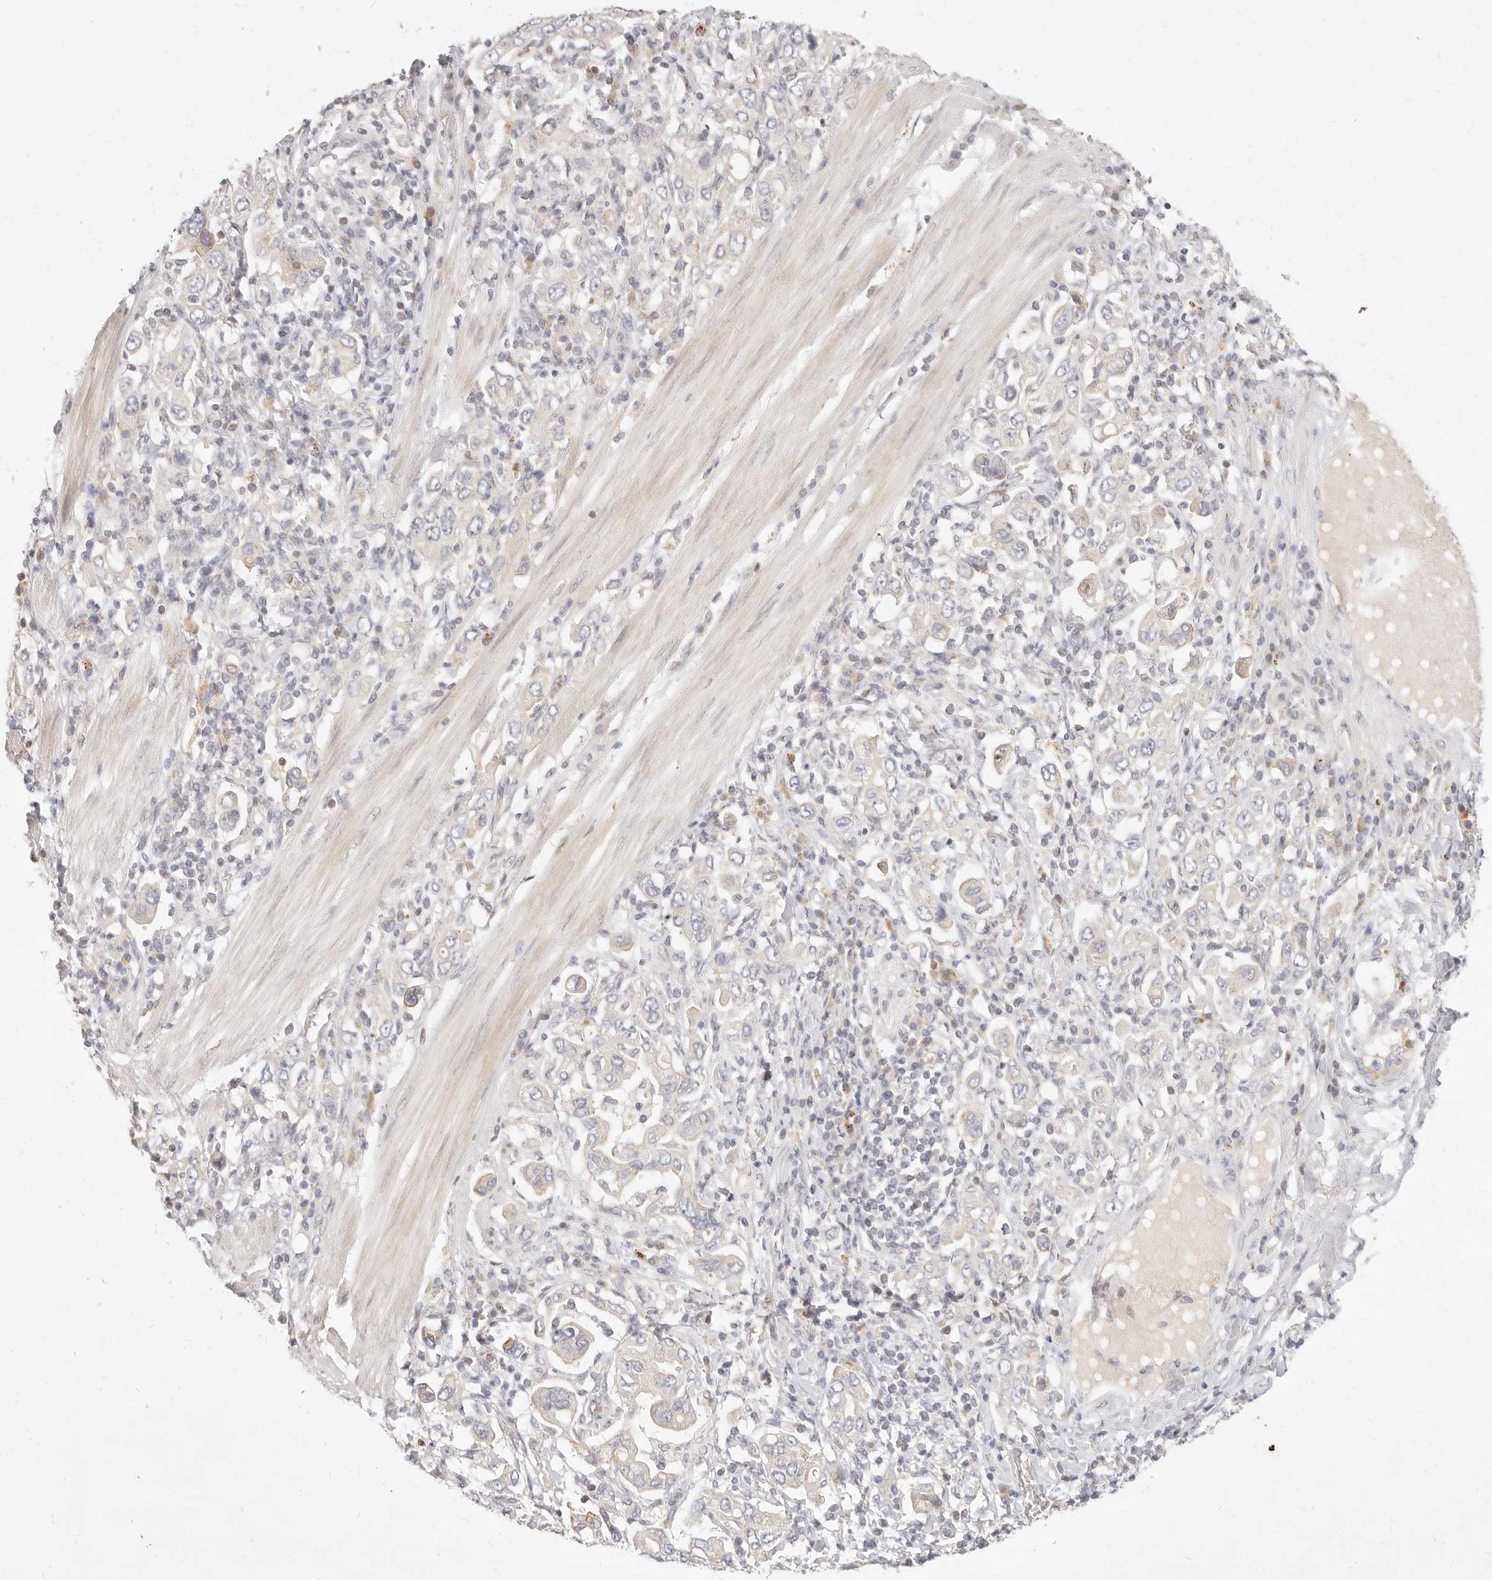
{"staining": {"intensity": "negative", "quantity": "none", "location": "none"}, "tissue": "stomach cancer", "cell_type": "Tumor cells", "image_type": "cancer", "snomed": [{"axis": "morphology", "description": "Adenocarcinoma, NOS"}, {"axis": "topography", "description": "Stomach, upper"}], "caption": "Protein analysis of stomach cancer shows no significant positivity in tumor cells.", "gene": "ASCL3", "patient": {"sex": "male", "age": 62}}